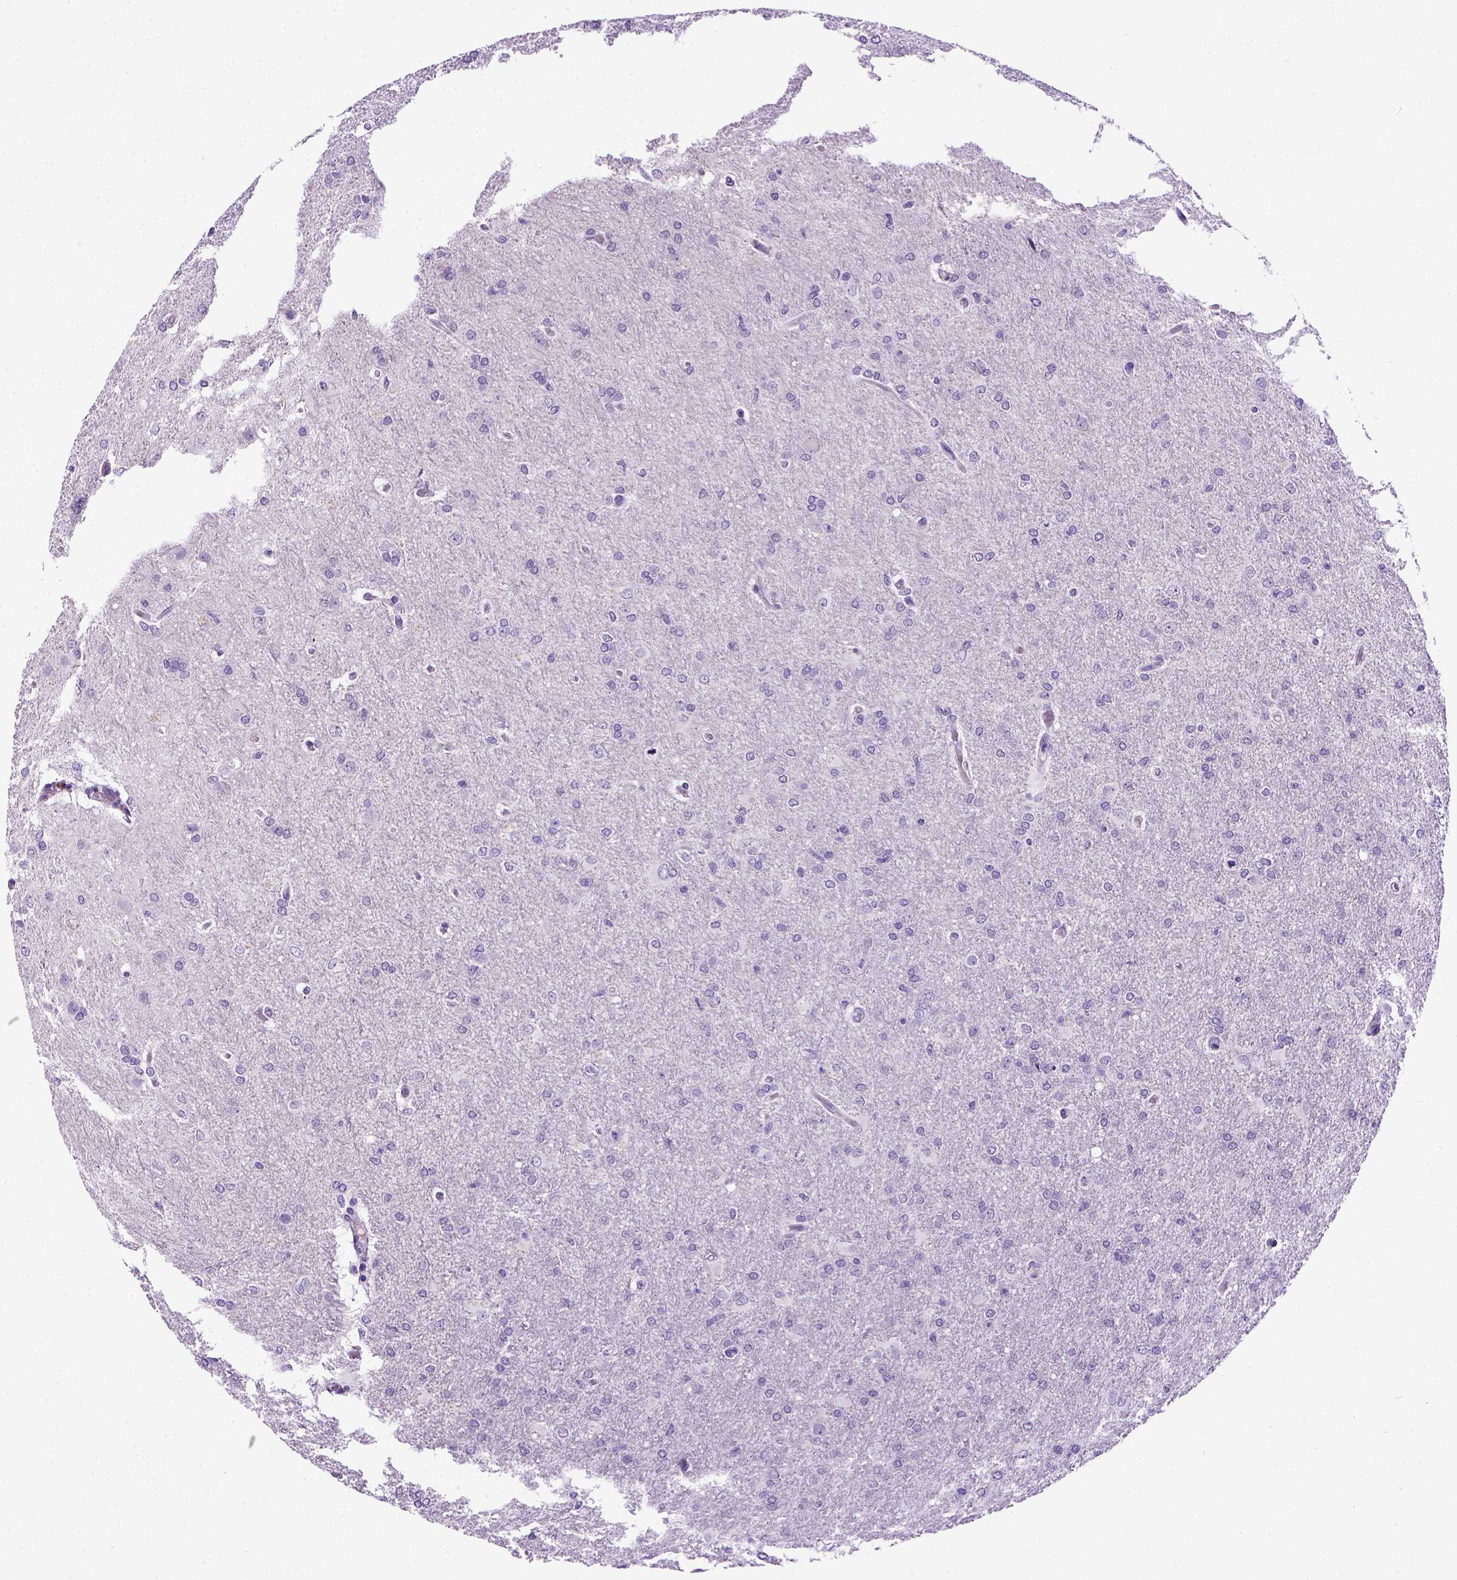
{"staining": {"intensity": "negative", "quantity": "none", "location": "none"}, "tissue": "glioma", "cell_type": "Tumor cells", "image_type": "cancer", "snomed": [{"axis": "morphology", "description": "Glioma, malignant, High grade"}, {"axis": "topography", "description": "Brain"}], "caption": "DAB (3,3'-diaminobenzidine) immunohistochemical staining of glioma demonstrates no significant staining in tumor cells.", "gene": "CDH1", "patient": {"sex": "male", "age": 68}}